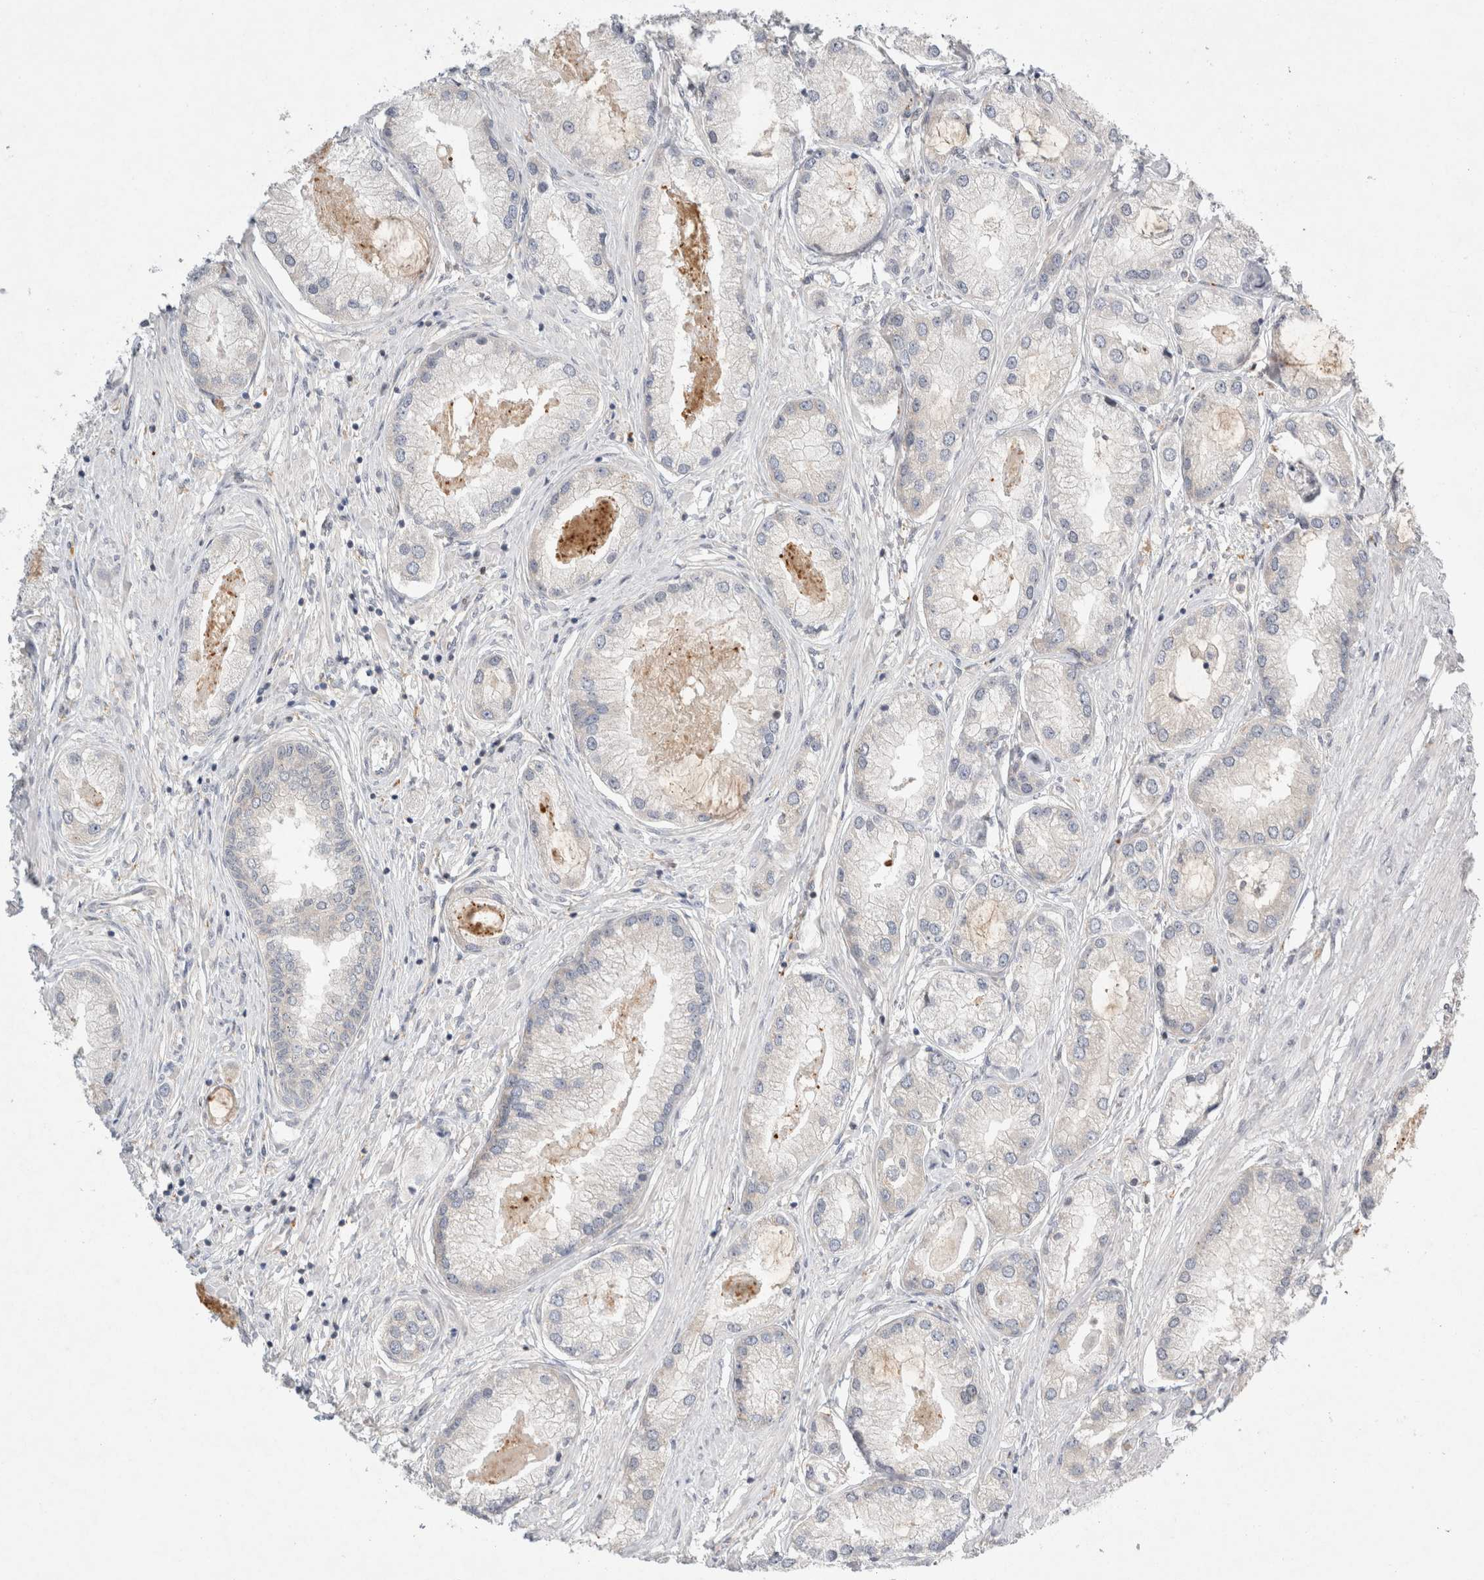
{"staining": {"intensity": "negative", "quantity": "none", "location": "none"}, "tissue": "prostate cancer", "cell_type": "Tumor cells", "image_type": "cancer", "snomed": [{"axis": "morphology", "description": "Adenocarcinoma, Low grade"}, {"axis": "topography", "description": "Prostate"}], "caption": "IHC histopathology image of neoplastic tissue: human prostate cancer stained with DAB demonstrates no significant protein expression in tumor cells.", "gene": "CDCA7L", "patient": {"sex": "male", "age": 62}}